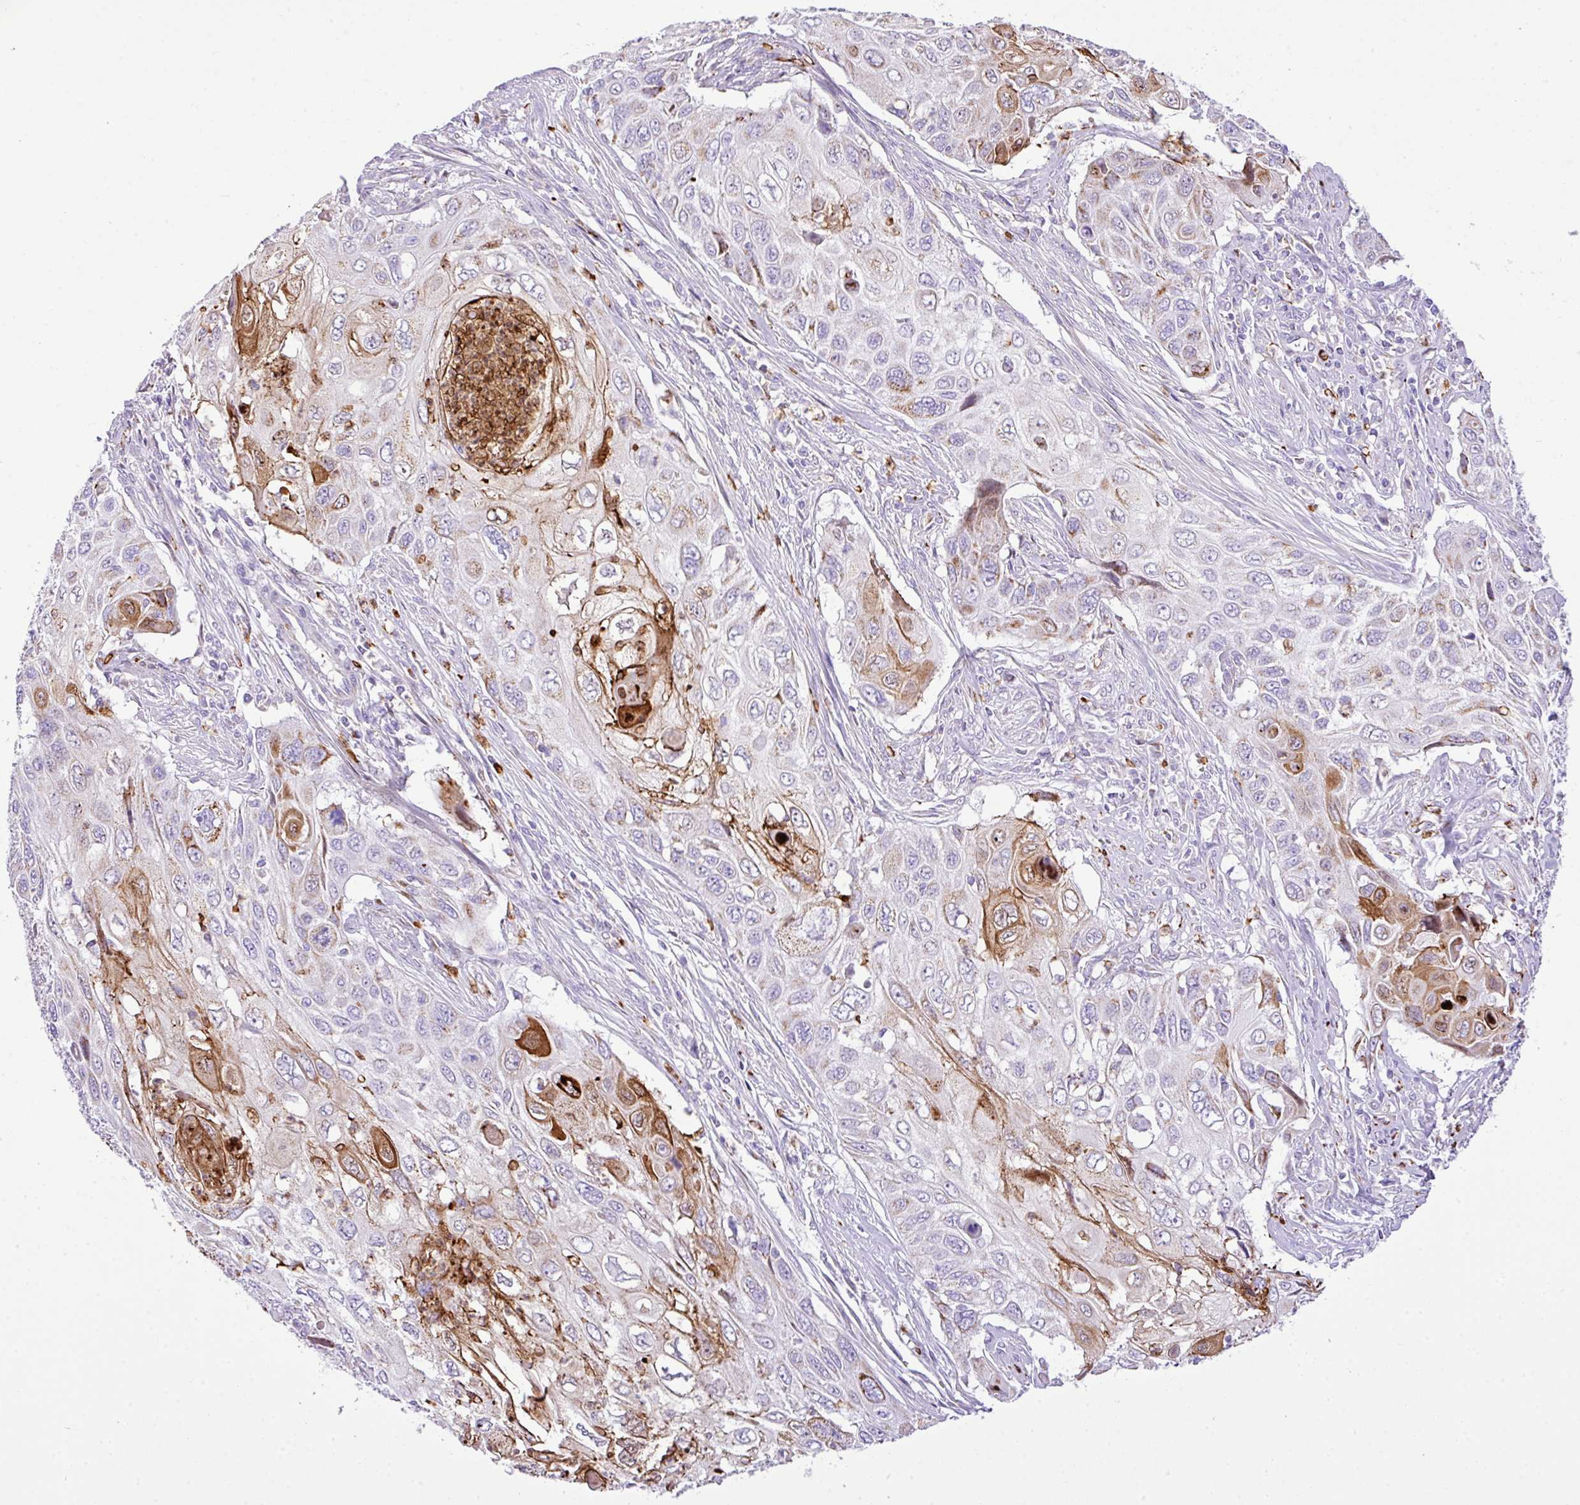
{"staining": {"intensity": "strong", "quantity": "<25%", "location": "cytoplasmic/membranous"}, "tissue": "cervical cancer", "cell_type": "Tumor cells", "image_type": "cancer", "snomed": [{"axis": "morphology", "description": "Squamous cell carcinoma, NOS"}, {"axis": "topography", "description": "Cervix"}], "caption": "Immunohistochemistry (IHC) (DAB (3,3'-diaminobenzidine)) staining of cervical squamous cell carcinoma demonstrates strong cytoplasmic/membranous protein staining in approximately <25% of tumor cells. The staining was performed using DAB (3,3'-diaminobenzidine) to visualize the protein expression in brown, while the nuclei were stained in blue with hematoxylin (Magnification: 20x).", "gene": "RCAN2", "patient": {"sex": "female", "age": 70}}